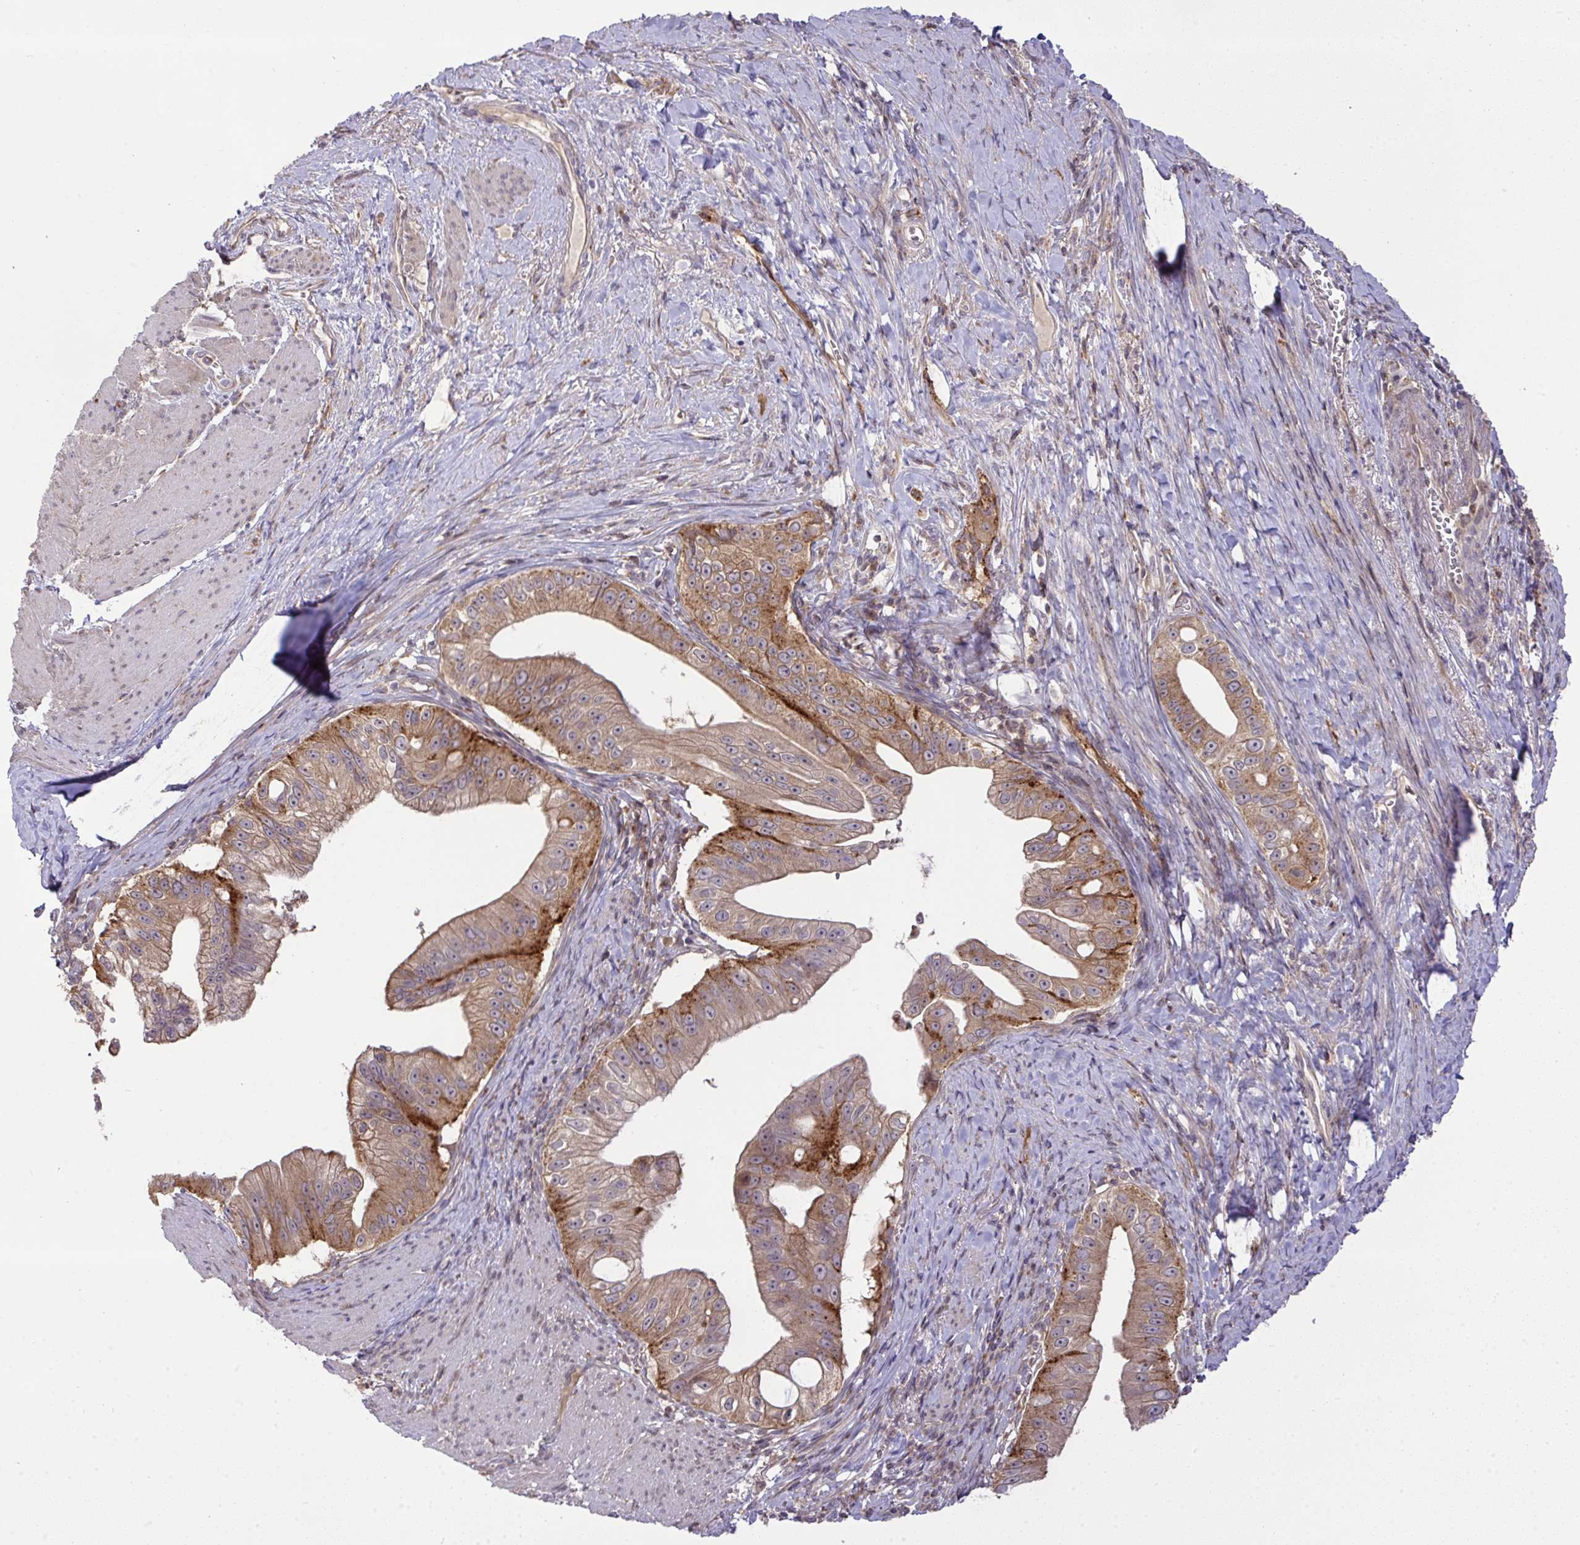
{"staining": {"intensity": "moderate", "quantity": "25%-75%", "location": "cytoplasmic/membranous"}, "tissue": "pancreatic cancer", "cell_type": "Tumor cells", "image_type": "cancer", "snomed": [{"axis": "morphology", "description": "Adenocarcinoma, NOS"}, {"axis": "topography", "description": "Pancreas"}], "caption": "A brown stain shows moderate cytoplasmic/membranous positivity of a protein in adenocarcinoma (pancreatic) tumor cells. (Brightfield microscopy of DAB IHC at high magnification).", "gene": "SLC9A6", "patient": {"sex": "male", "age": 70}}